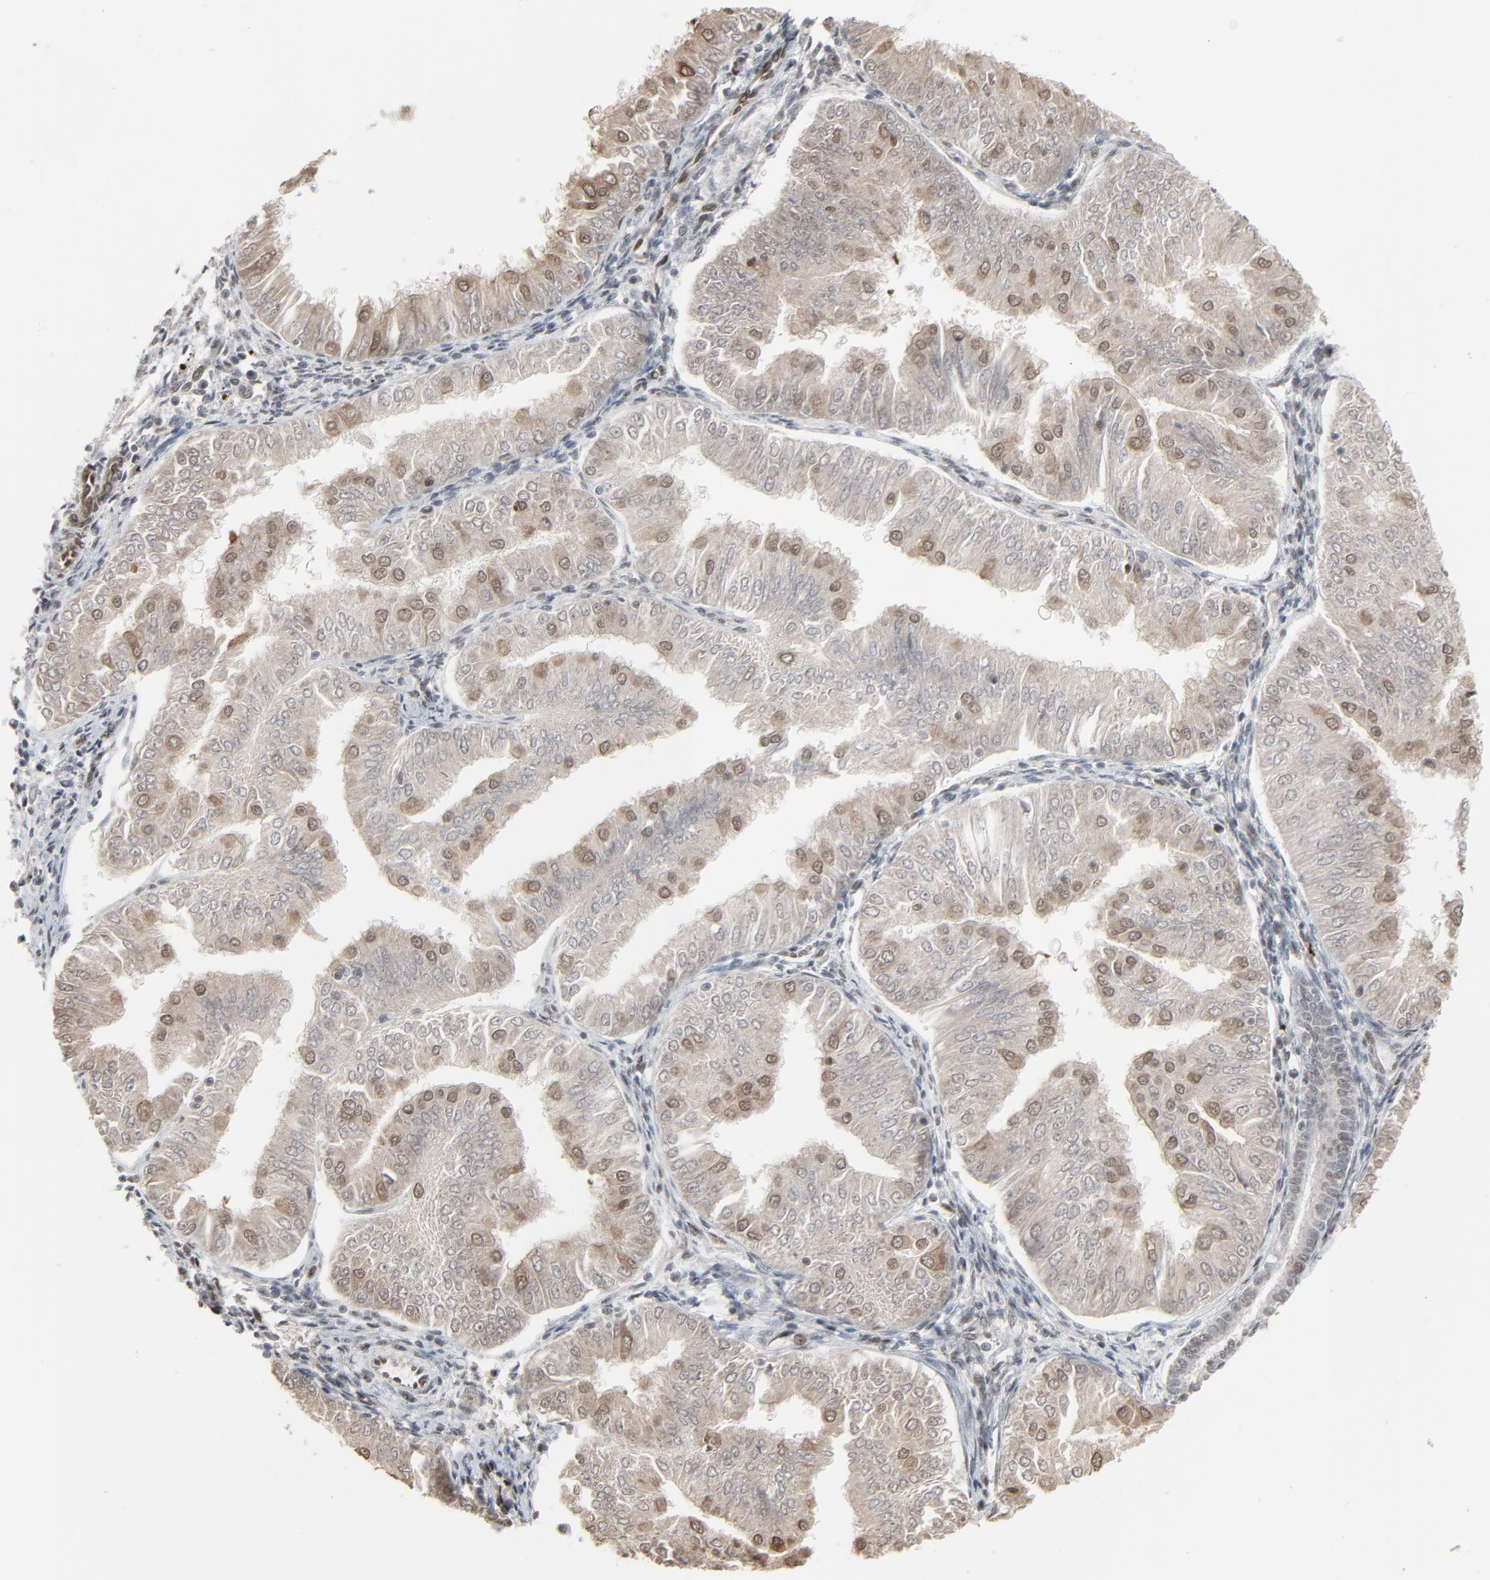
{"staining": {"intensity": "moderate", "quantity": ">75%", "location": "cytoplasmic/membranous,nuclear"}, "tissue": "endometrial cancer", "cell_type": "Tumor cells", "image_type": "cancer", "snomed": [{"axis": "morphology", "description": "Adenocarcinoma, NOS"}, {"axis": "topography", "description": "Endometrium"}], "caption": "Immunohistochemical staining of endometrial cancer (adenocarcinoma) demonstrates medium levels of moderate cytoplasmic/membranous and nuclear positivity in about >75% of tumor cells.", "gene": "MEIS2", "patient": {"sex": "female", "age": 53}}